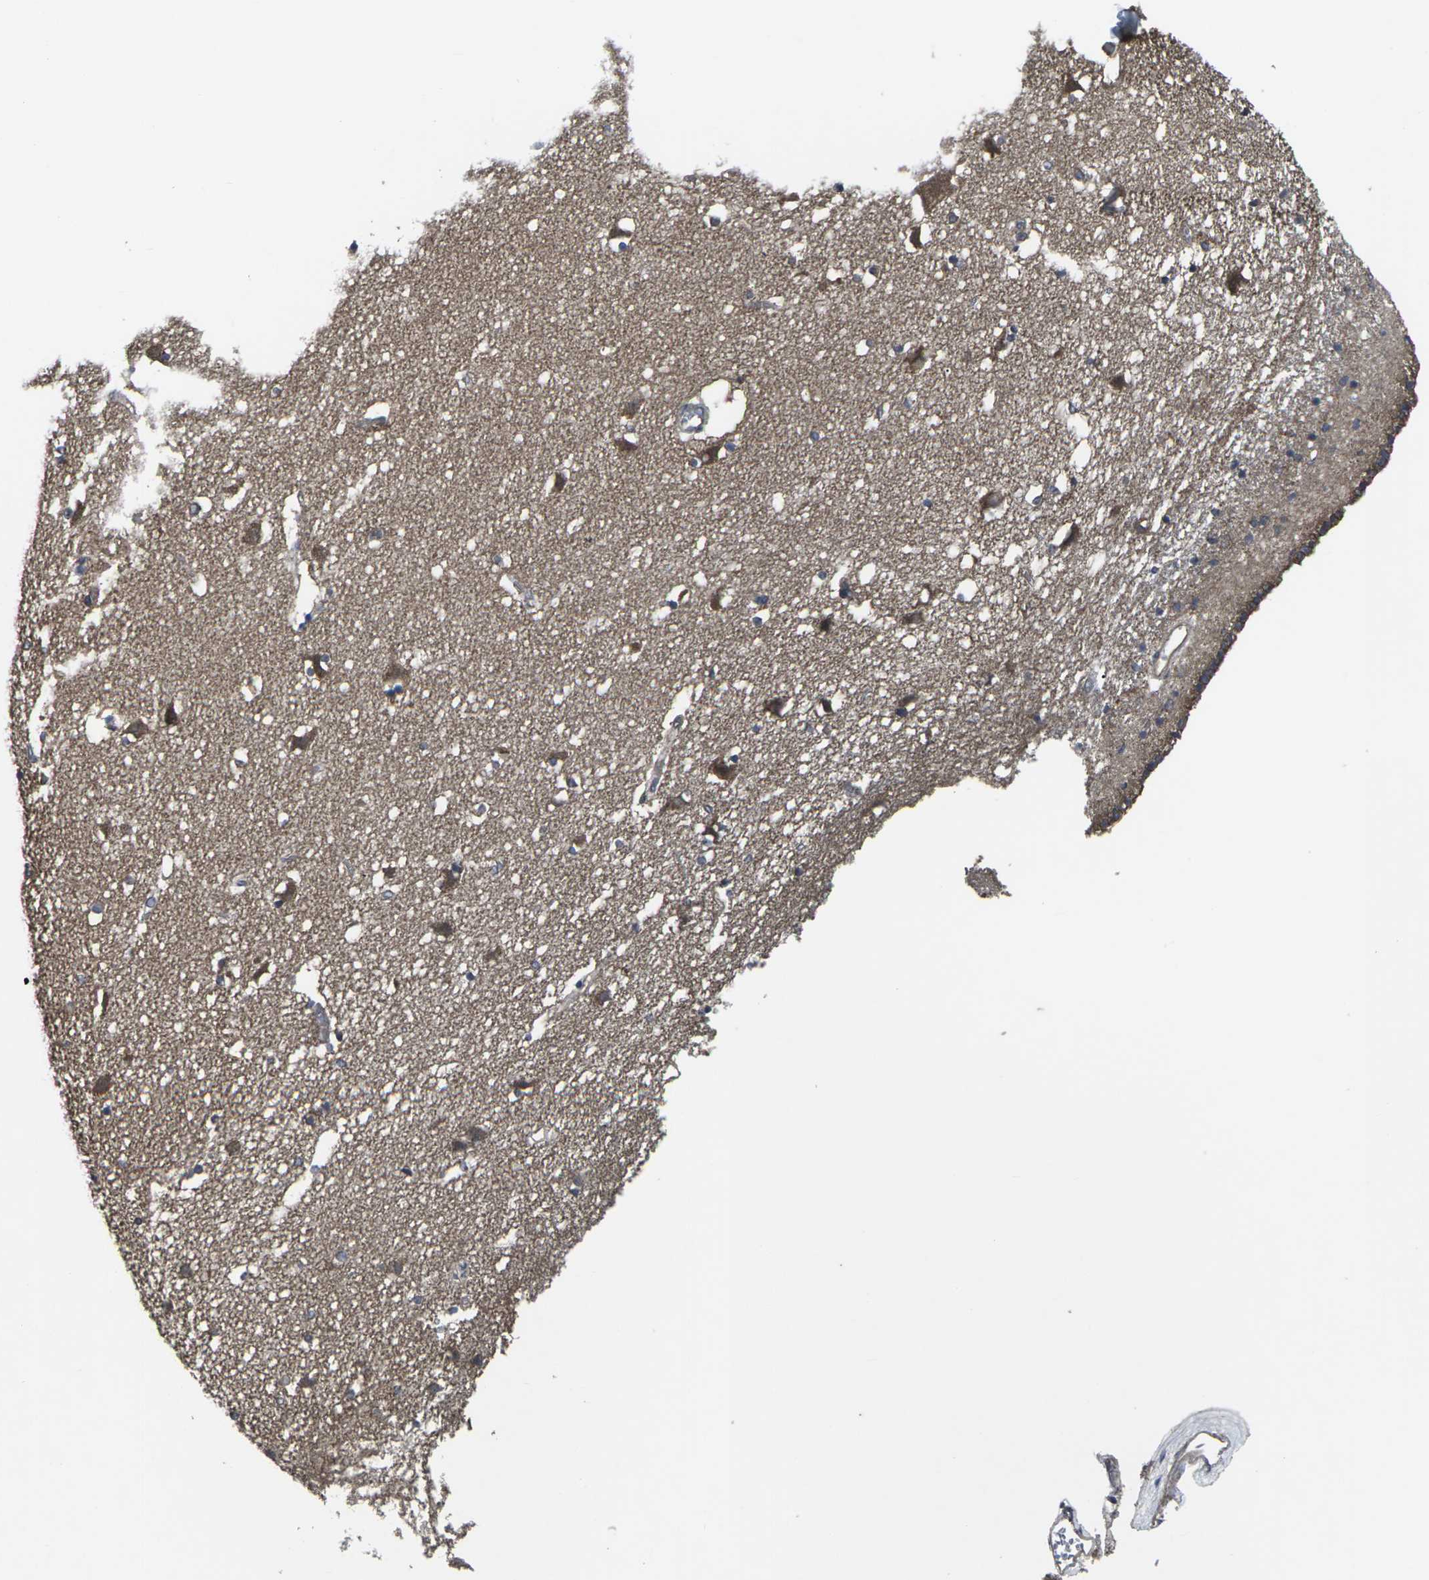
{"staining": {"intensity": "moderate", "quantity": "25%-75%", "location": "cytoplasmic/membranous"}, "tissue": "caudate", "cell_type": "Glial cells", "image_type": "normal", "snomed": [{"axis": "morphology", "description": "Normal tissue, NOS"}, {"axis": "topography", "description": "Lateral ventricle wall"}], "caption": "DAB immunohistochemical staining of unremarkable human caudate demonstrates moderate cytoplasmic/membranous protein positivity in about 25%-75% of glial cells.", "gene": "MAPKAPK2", "patient": {"sex": "male", "age": 45}}